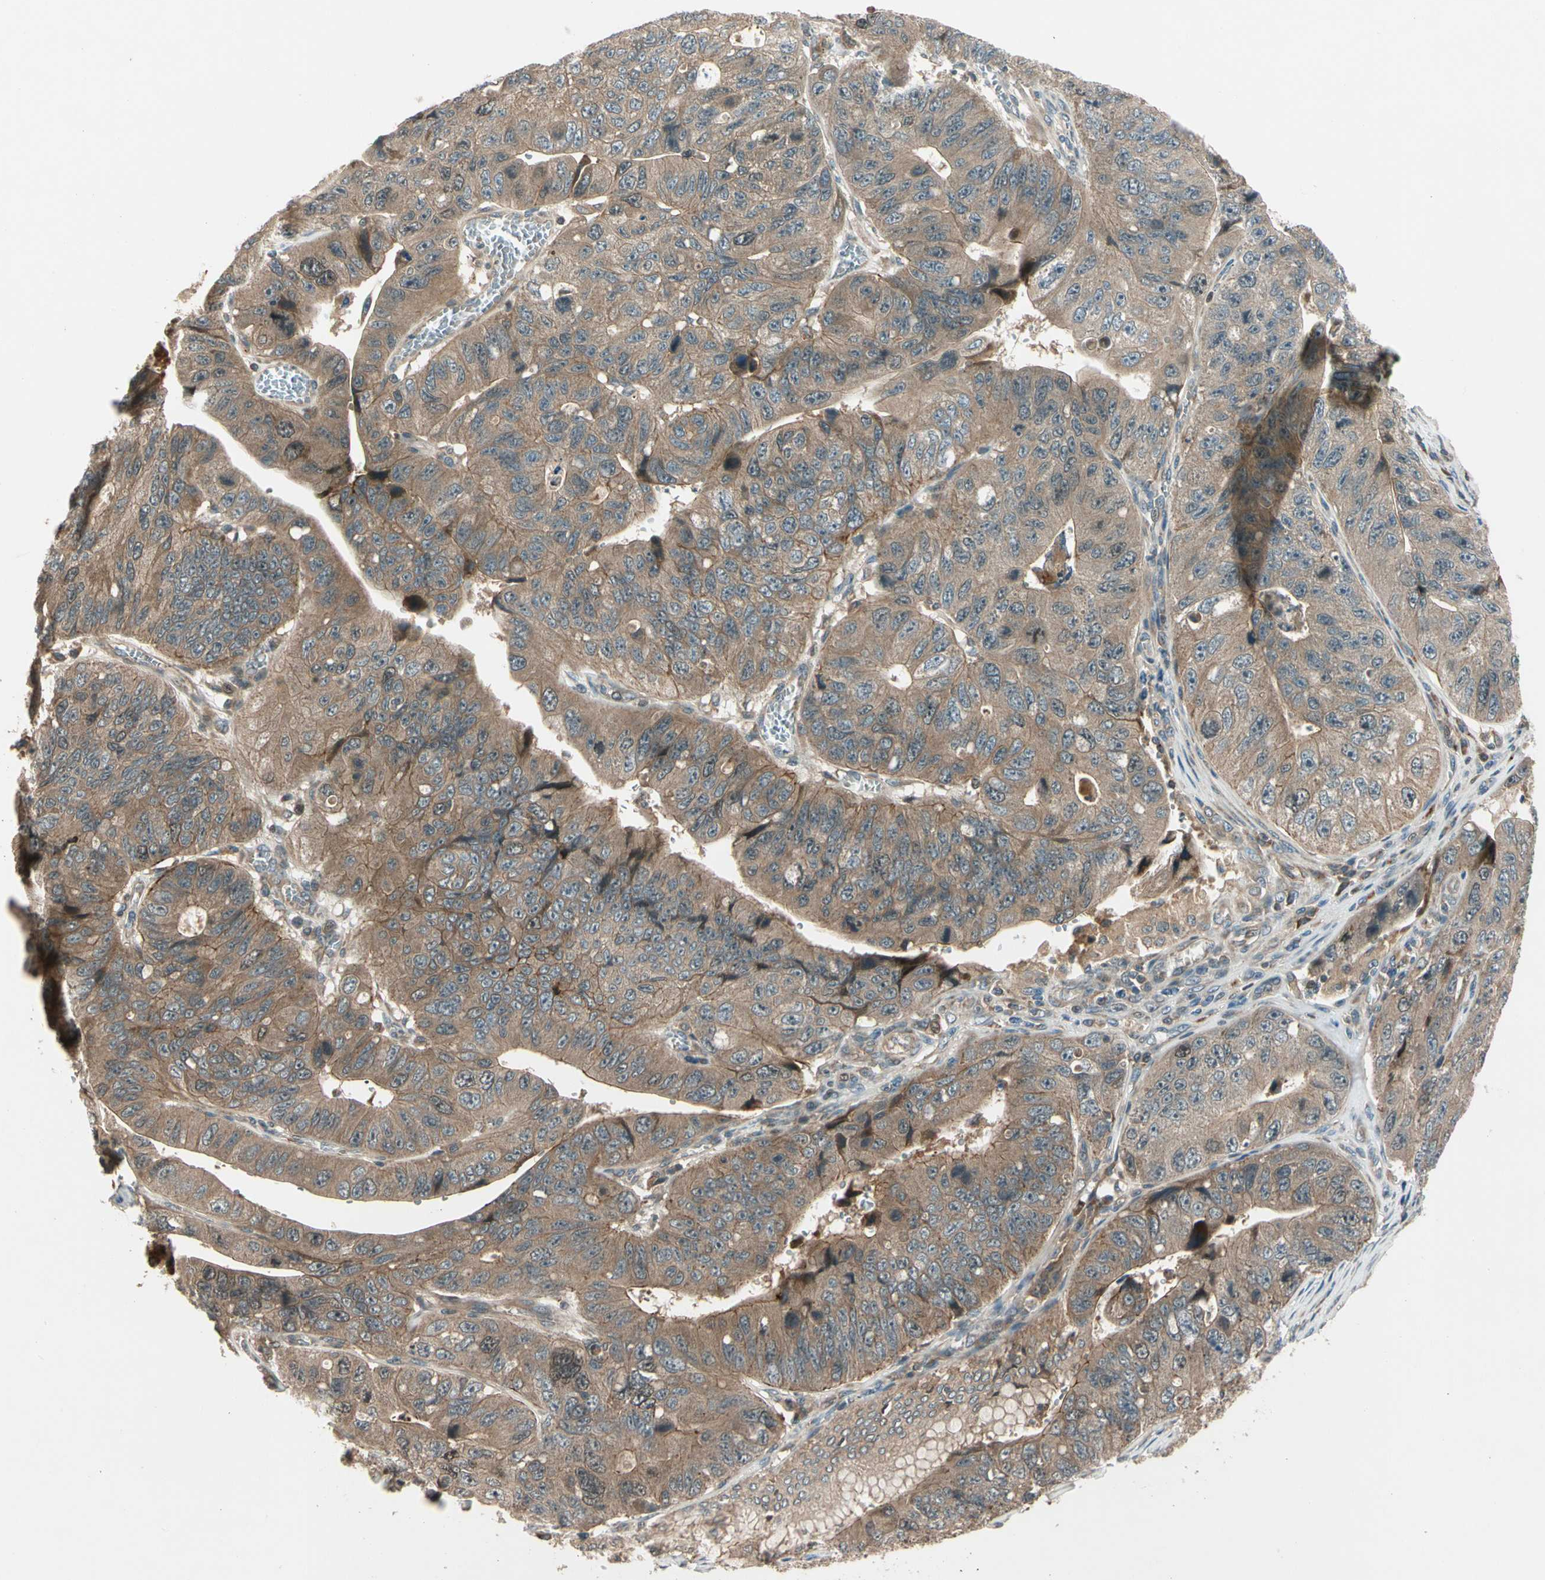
{"staining": {"intensity": "moderate", "quantity": ">75%", "location": "cytoplasmic/membranous"}, "tissue": "stomach cancer", "cell_type": "Tumor cells", "image_type": "cancer", "snomed": [{"axis": "morphology", "description": "Adenocarcinoma, NOS"}, {"axis": "topography", "description": "Stomach"}], "caption": "Protein expression by IHC shows moderate cytoplasmic/membranous positivity in approximately >75% of tumor cells in stomach adenocarcinoma. The staining was performed using DAB (3,3'-diaminobenzidine), with brown indicating positive protein expression. Nuclei are stained blue with hematoxylin.", "gene": "ACVR1C", "patient": {"sex": "male", "age": 59}}